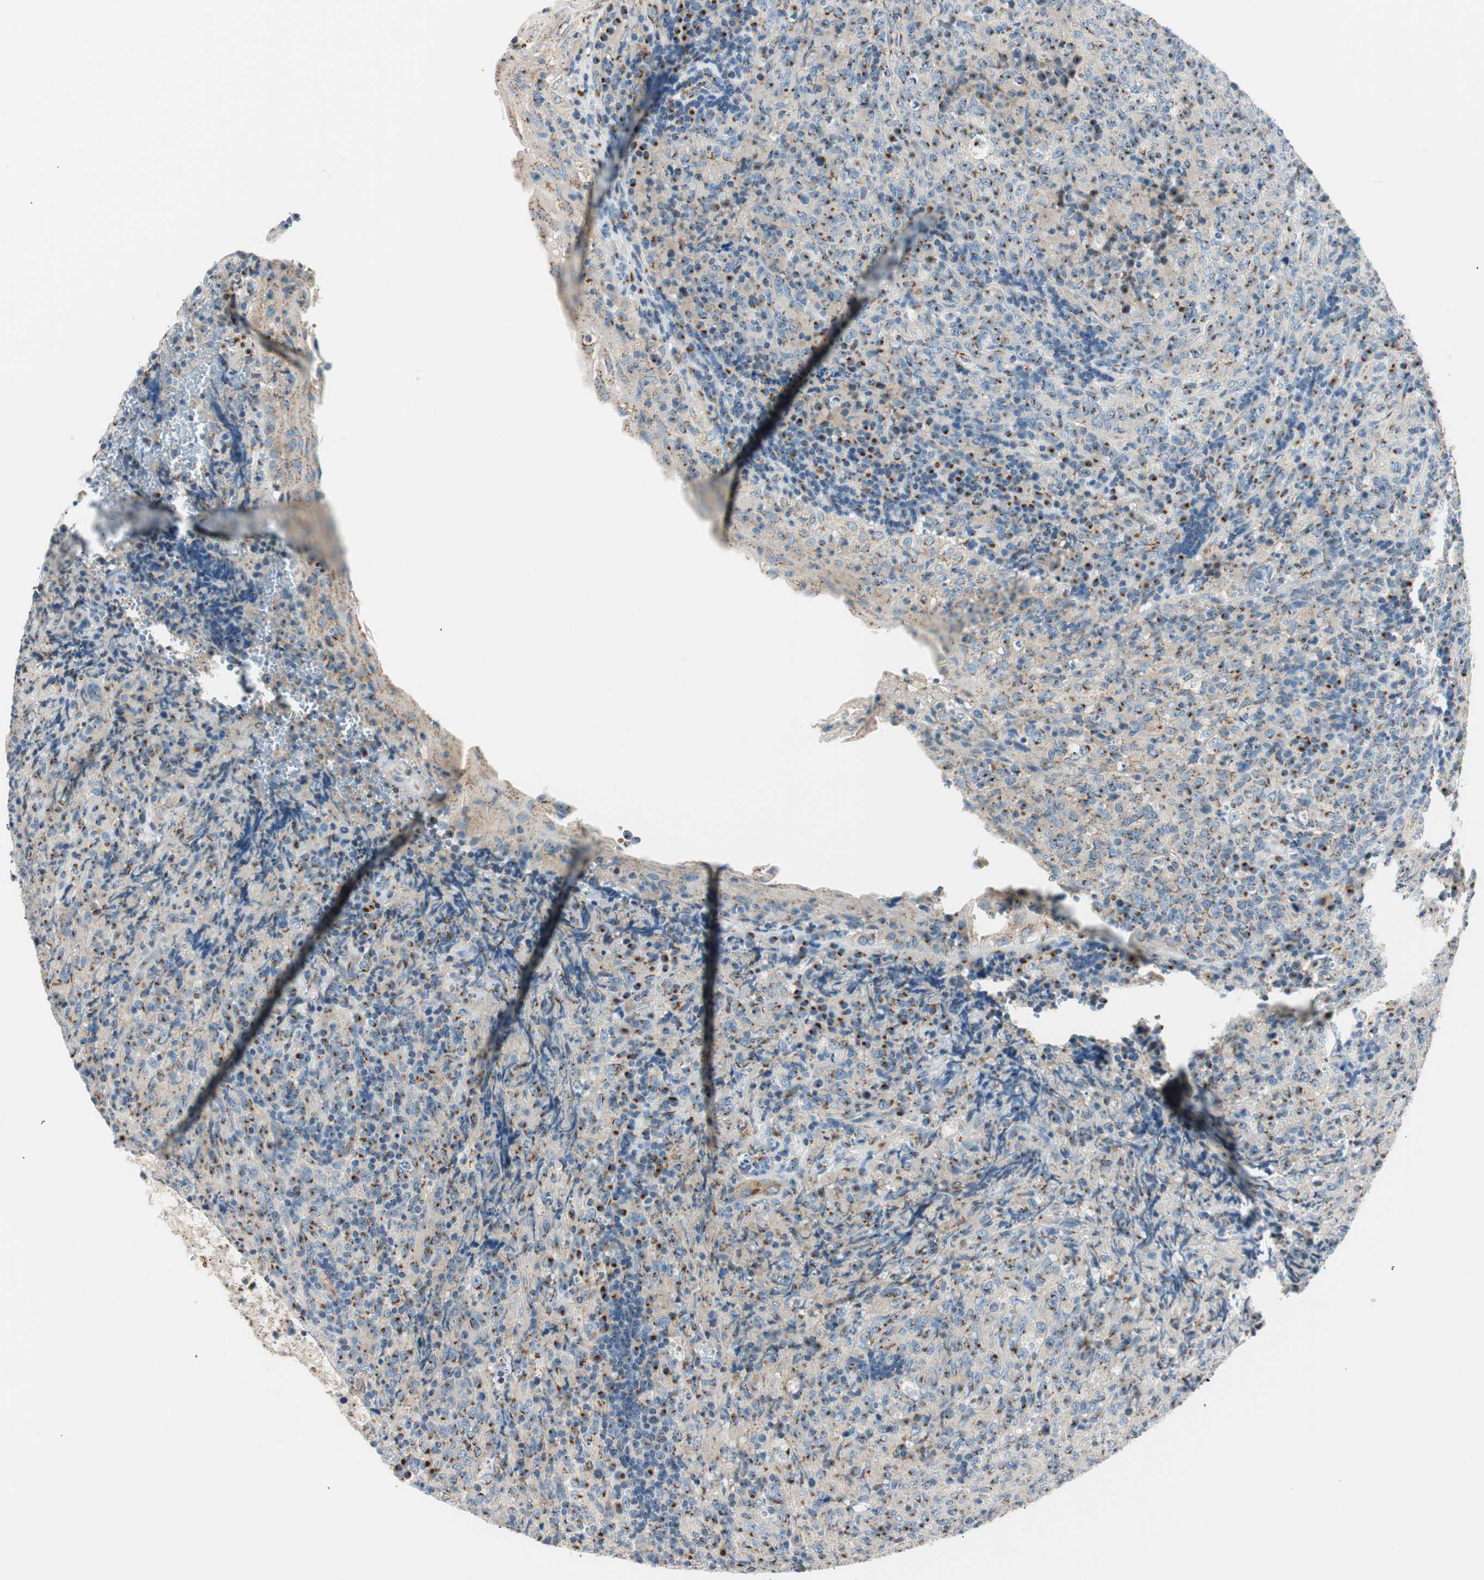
{"staining": {"intensity": "moderate", "quantity": "25%-75%", "location": "cytoplasmic/membranous"}, "tissue": "lymphoma", "cell_type": "Tumor cells", "image_type": "cancer", "snomed": [{"axis": "morphology", "description": "Malignant lymphoma, non-Hodgkin's type, High grade"}, {"axis": "topography", "description": "Tonsil"}], "caption": "Protein staining of lymphoma tissue reveals moderate cytoplasmic/membranous expression in approximately 25%-75% of tumor cells.", "gene": "TMF1", "patient": {"sex": "female", "age": 36}}